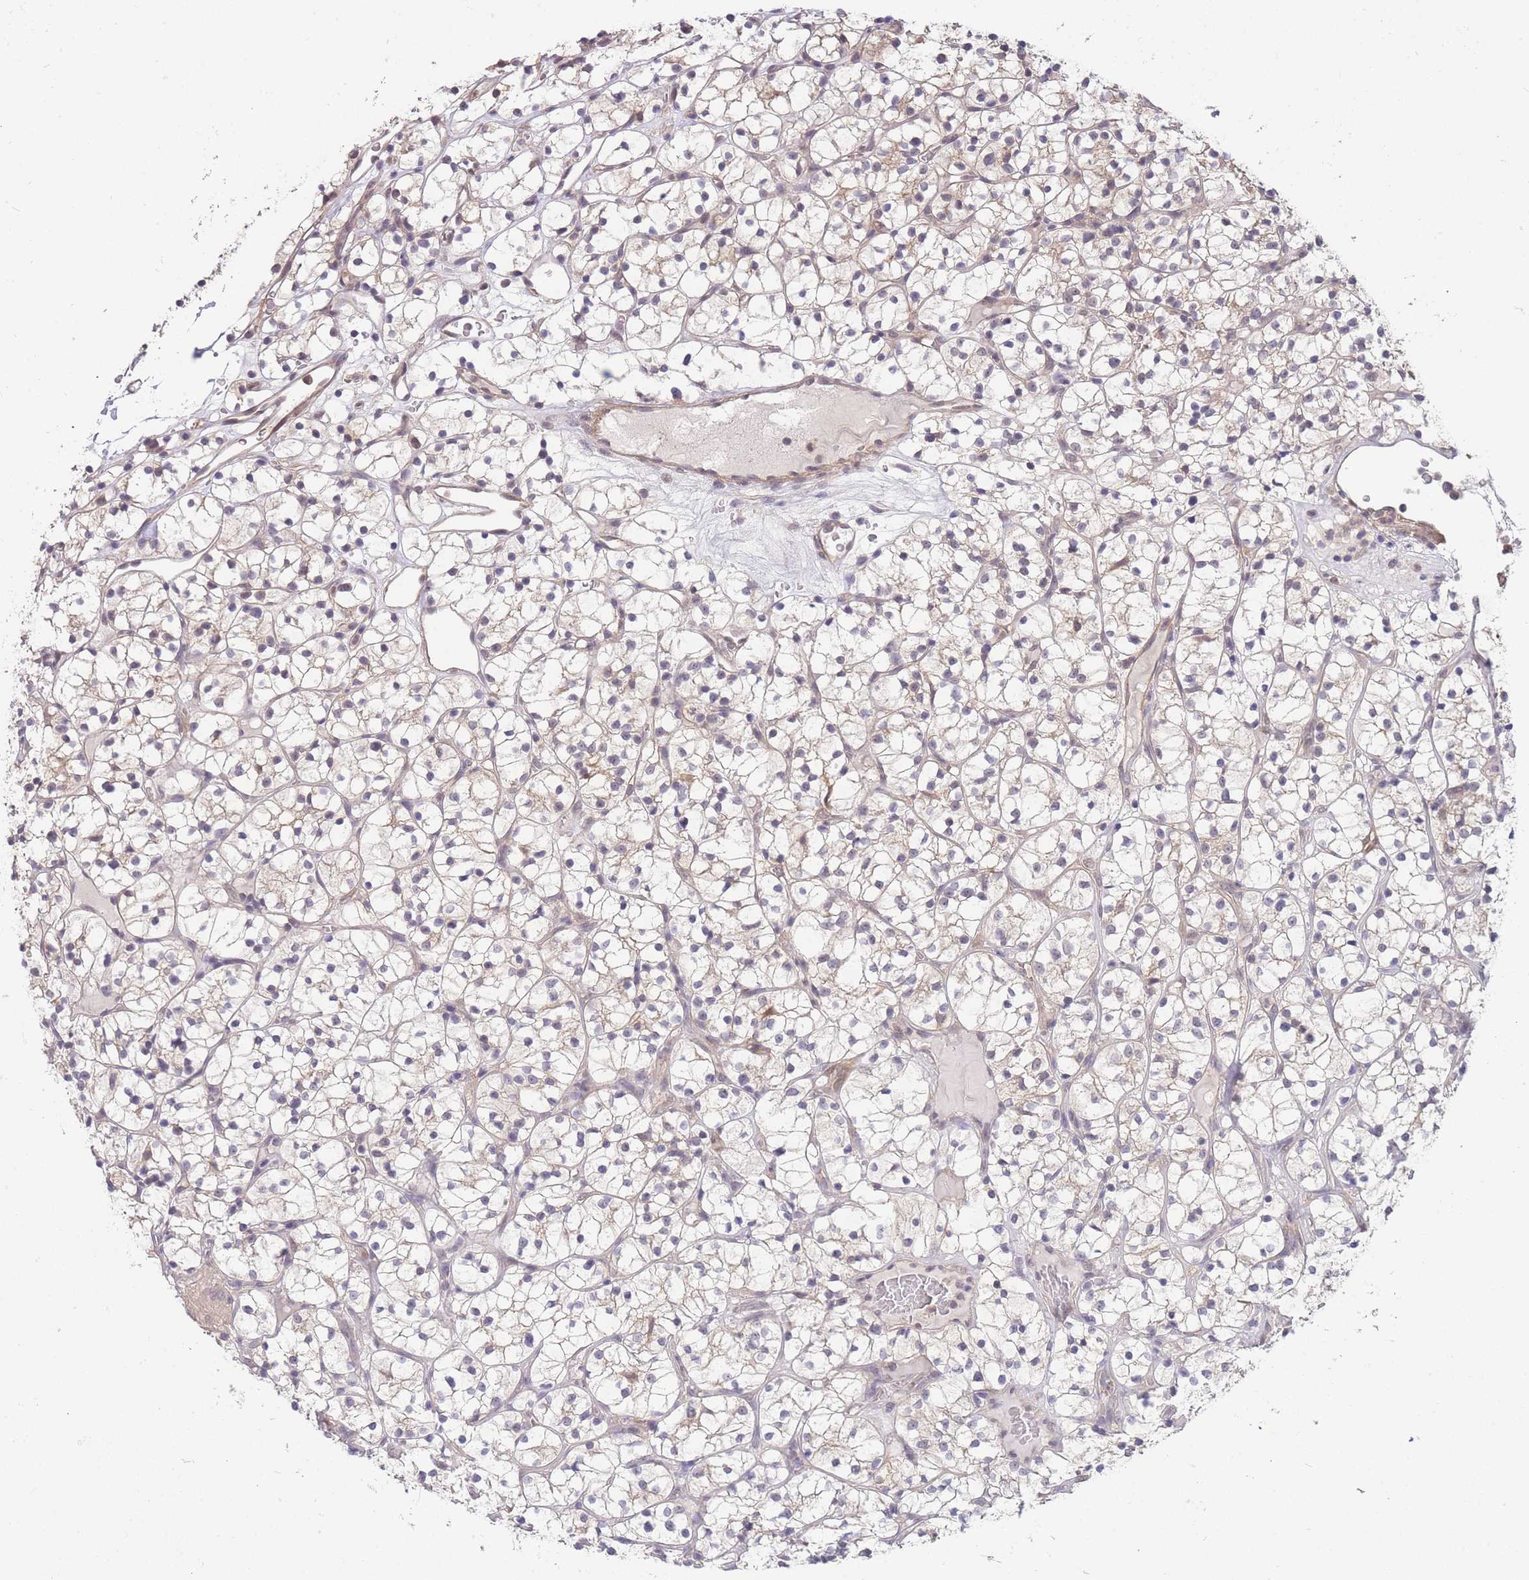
{"staining": {"intensity": "weak", "quantity": ">75%", "location": "cytoplasmic/membranous"}, "tissue": "renal cancer", "cell_type": "Tumor cells", "image_type": "cancer", "snomed": [{"axis": "morphology", "description": "Adenocarcinoma, NOS"}, {"axis": "topography", "description": "Kidney"}], "caption": "Adenocarcinoma (renal) stained with immunohistochemistry (IHC) displays weak cytoplasmic/membranous staining in approximately >75% of tumor cells. The staining was performed using DAB, with brown indicating positive protein expression. Nuclei are stained blue with hematoxylin.", "gene": "SMC6", "patient": {"sex": "female", "age": 64}}